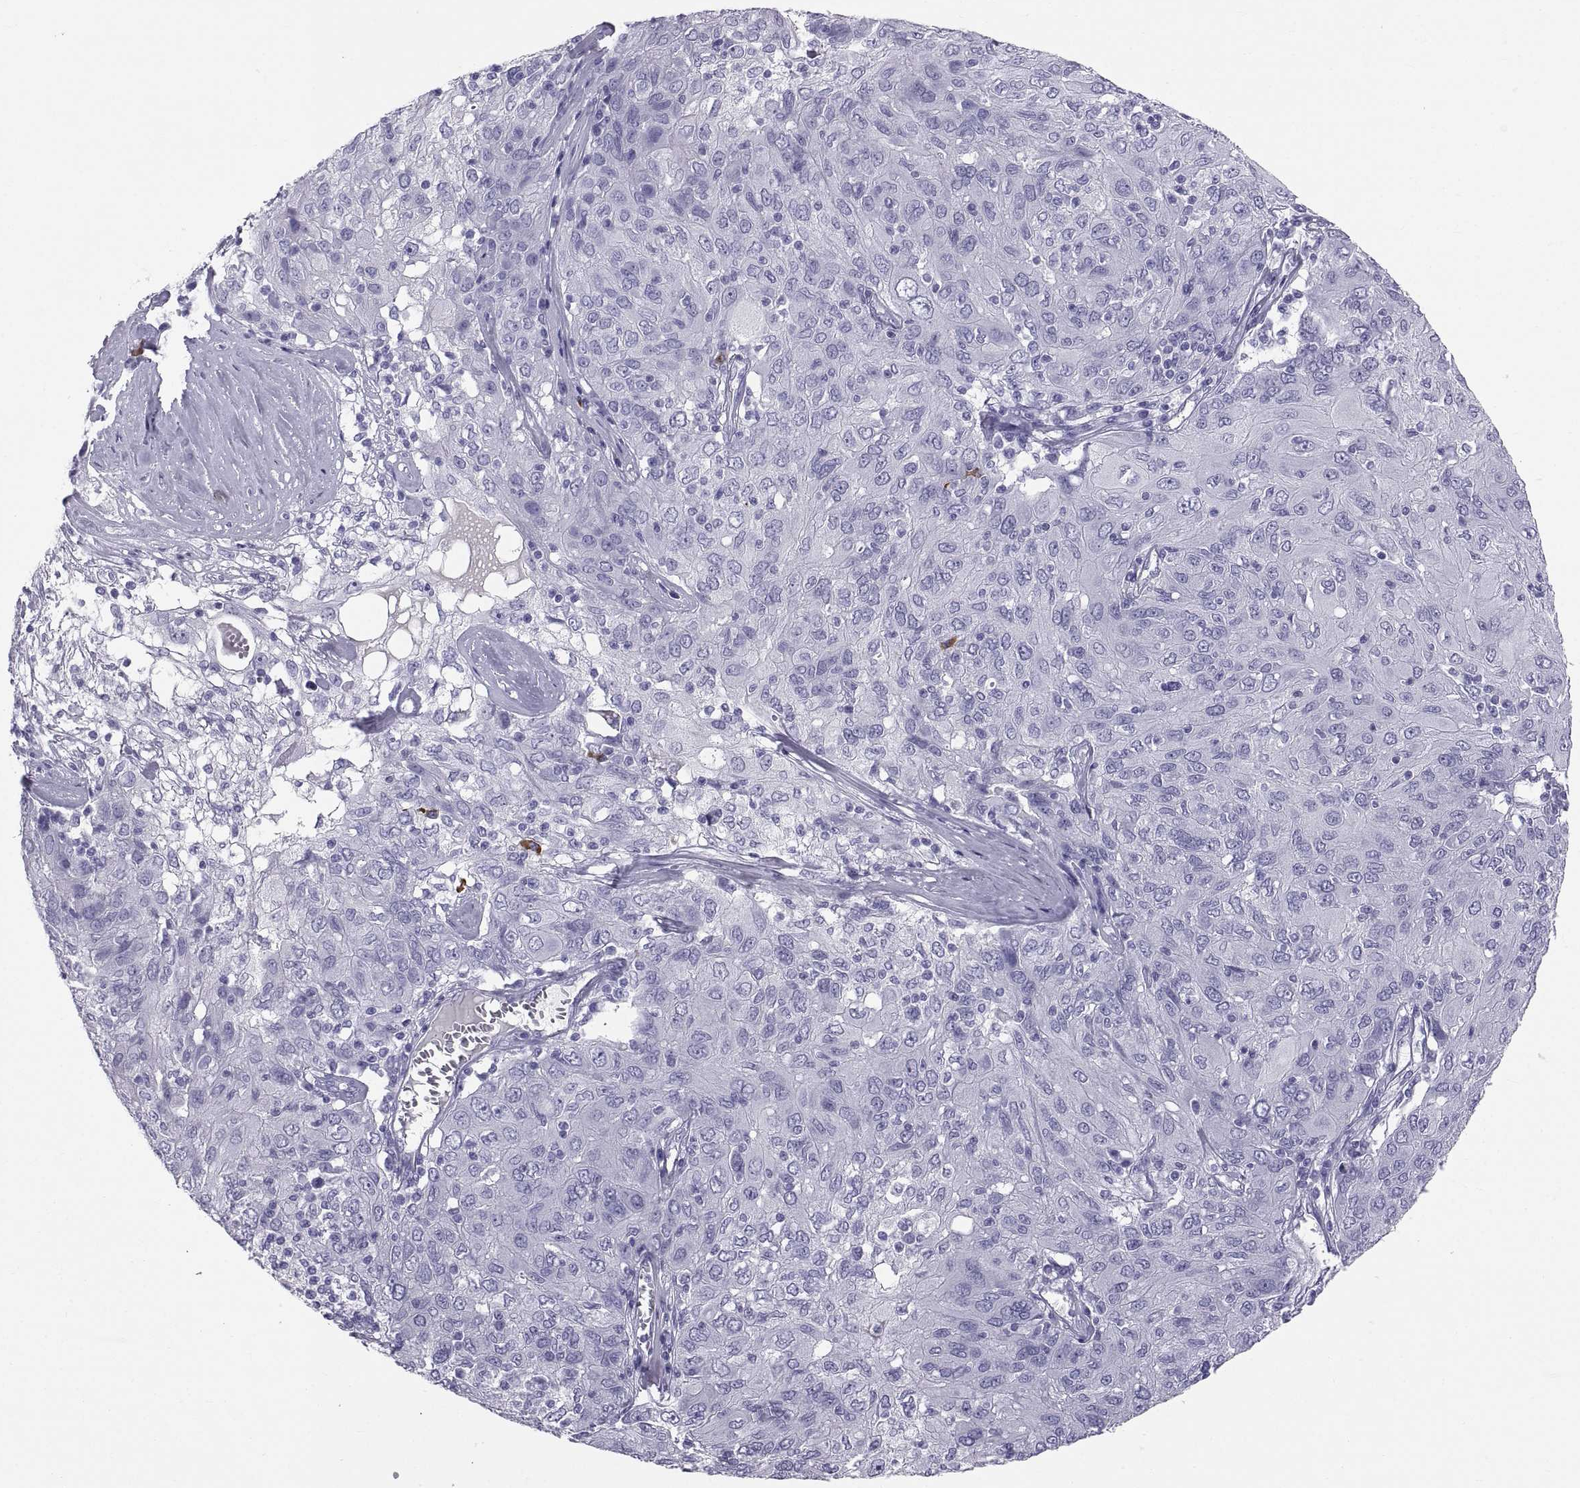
{"staining": {"intensity": "negative", "quantity": "none", "location": "none"}, "tissue": "ovarian cancer", "cell_type": "Tumor cells", "image_type": "cancer", "snomed": [{"axis": "morphology", "description": "Carcinoma, endometroid"}, {"axis": "topography", "description": "Ovary"}], "caption": "IHC of human endometroid carcinoma (ovarian) shows no positivity in tumor cells.", "gene": "CT47A10", "patient": {"sex": "female", "age": 50}}